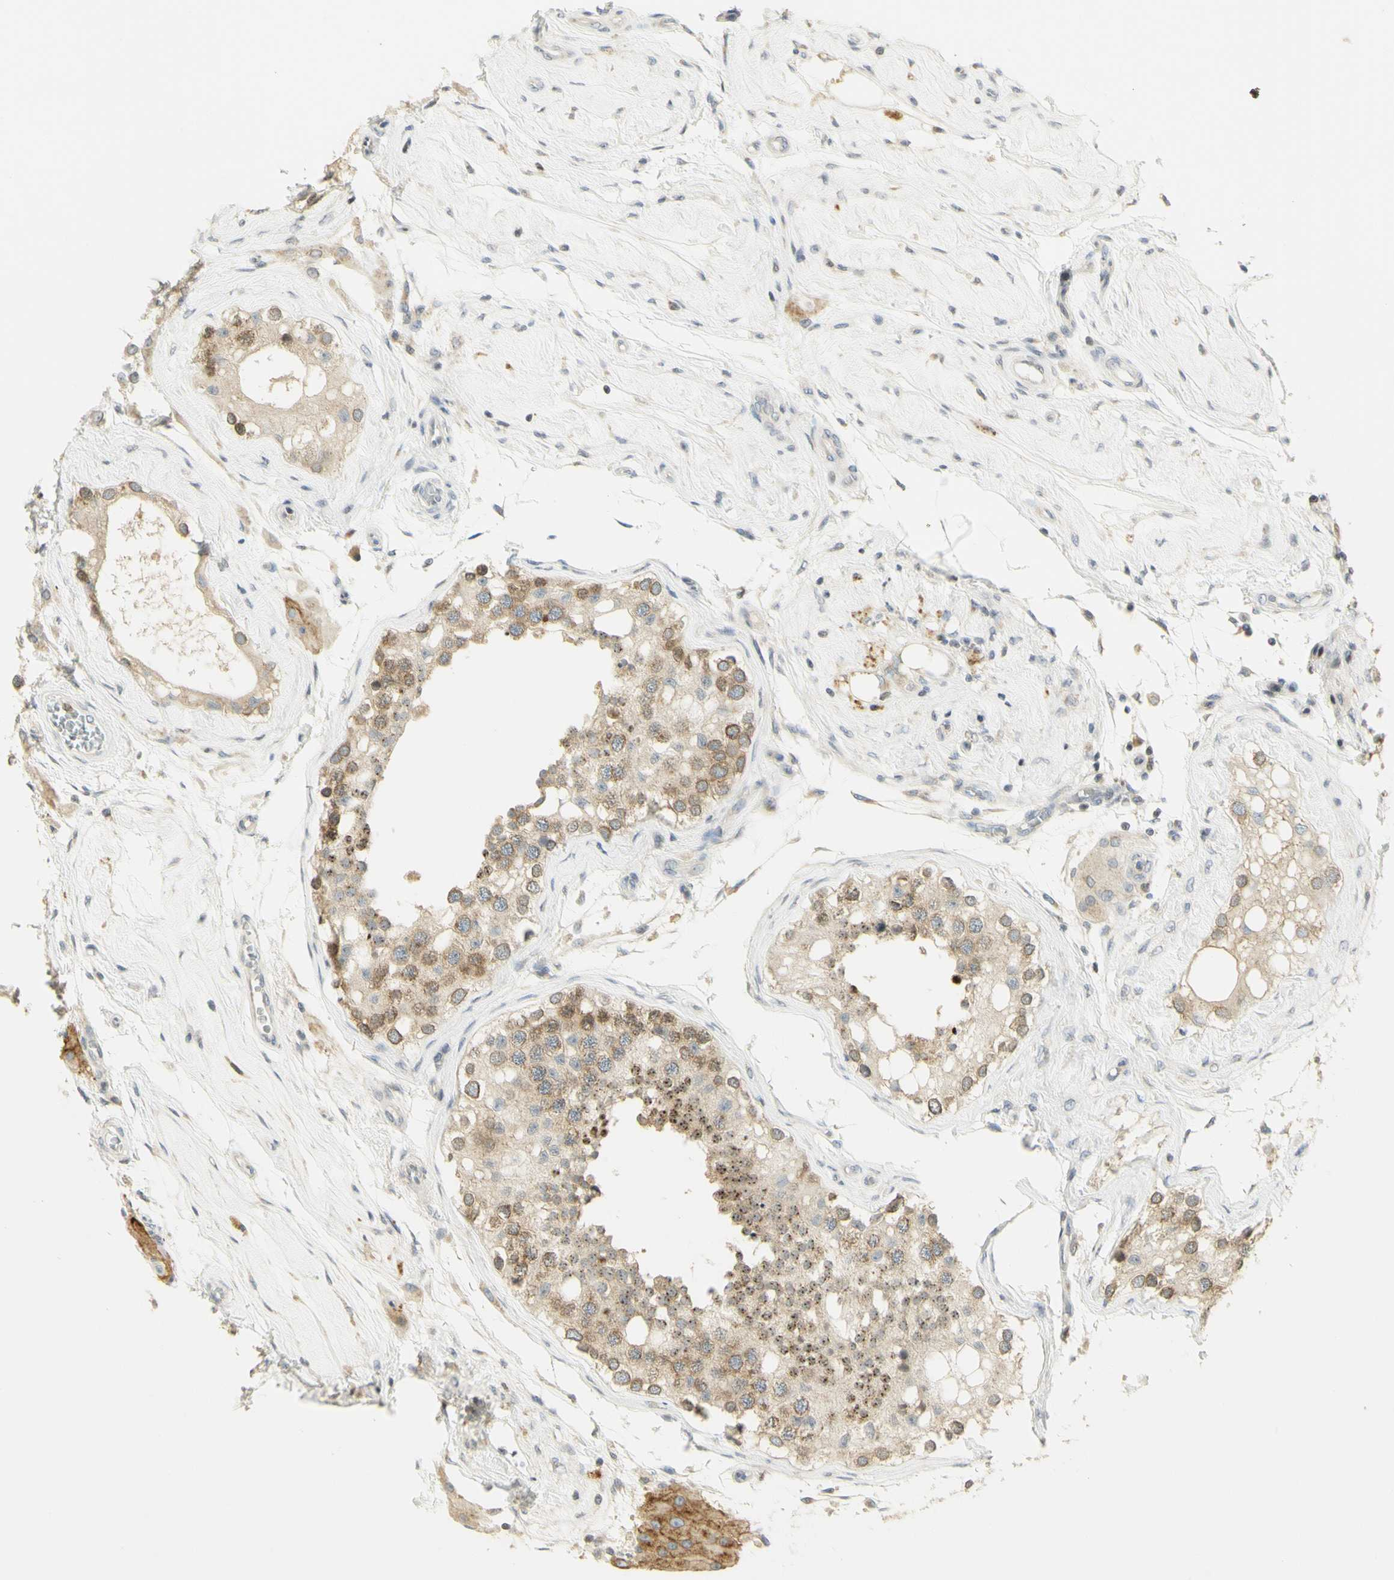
{"staining": {"intensity": "moderate", "quantity": ">75%", "location": "cytoplasmic/membranous,nuclear"}, "tissue": "testis", "cell_type": "Cells in seminiferous ducts", "image_type": "normal", "snomed": [{"axis": "morphology", "description": "Normal tissue, NOS"}, {"axis": "topography", "description": "Testis"}], "caption": "A brown stain labels moderate cytoplasmic/membranous,nuclear staining of a protein in cells in seminiferous ducts of benign human testis.", "gene": "KIF11", "patient": {"sex": "male", "age": 68}}